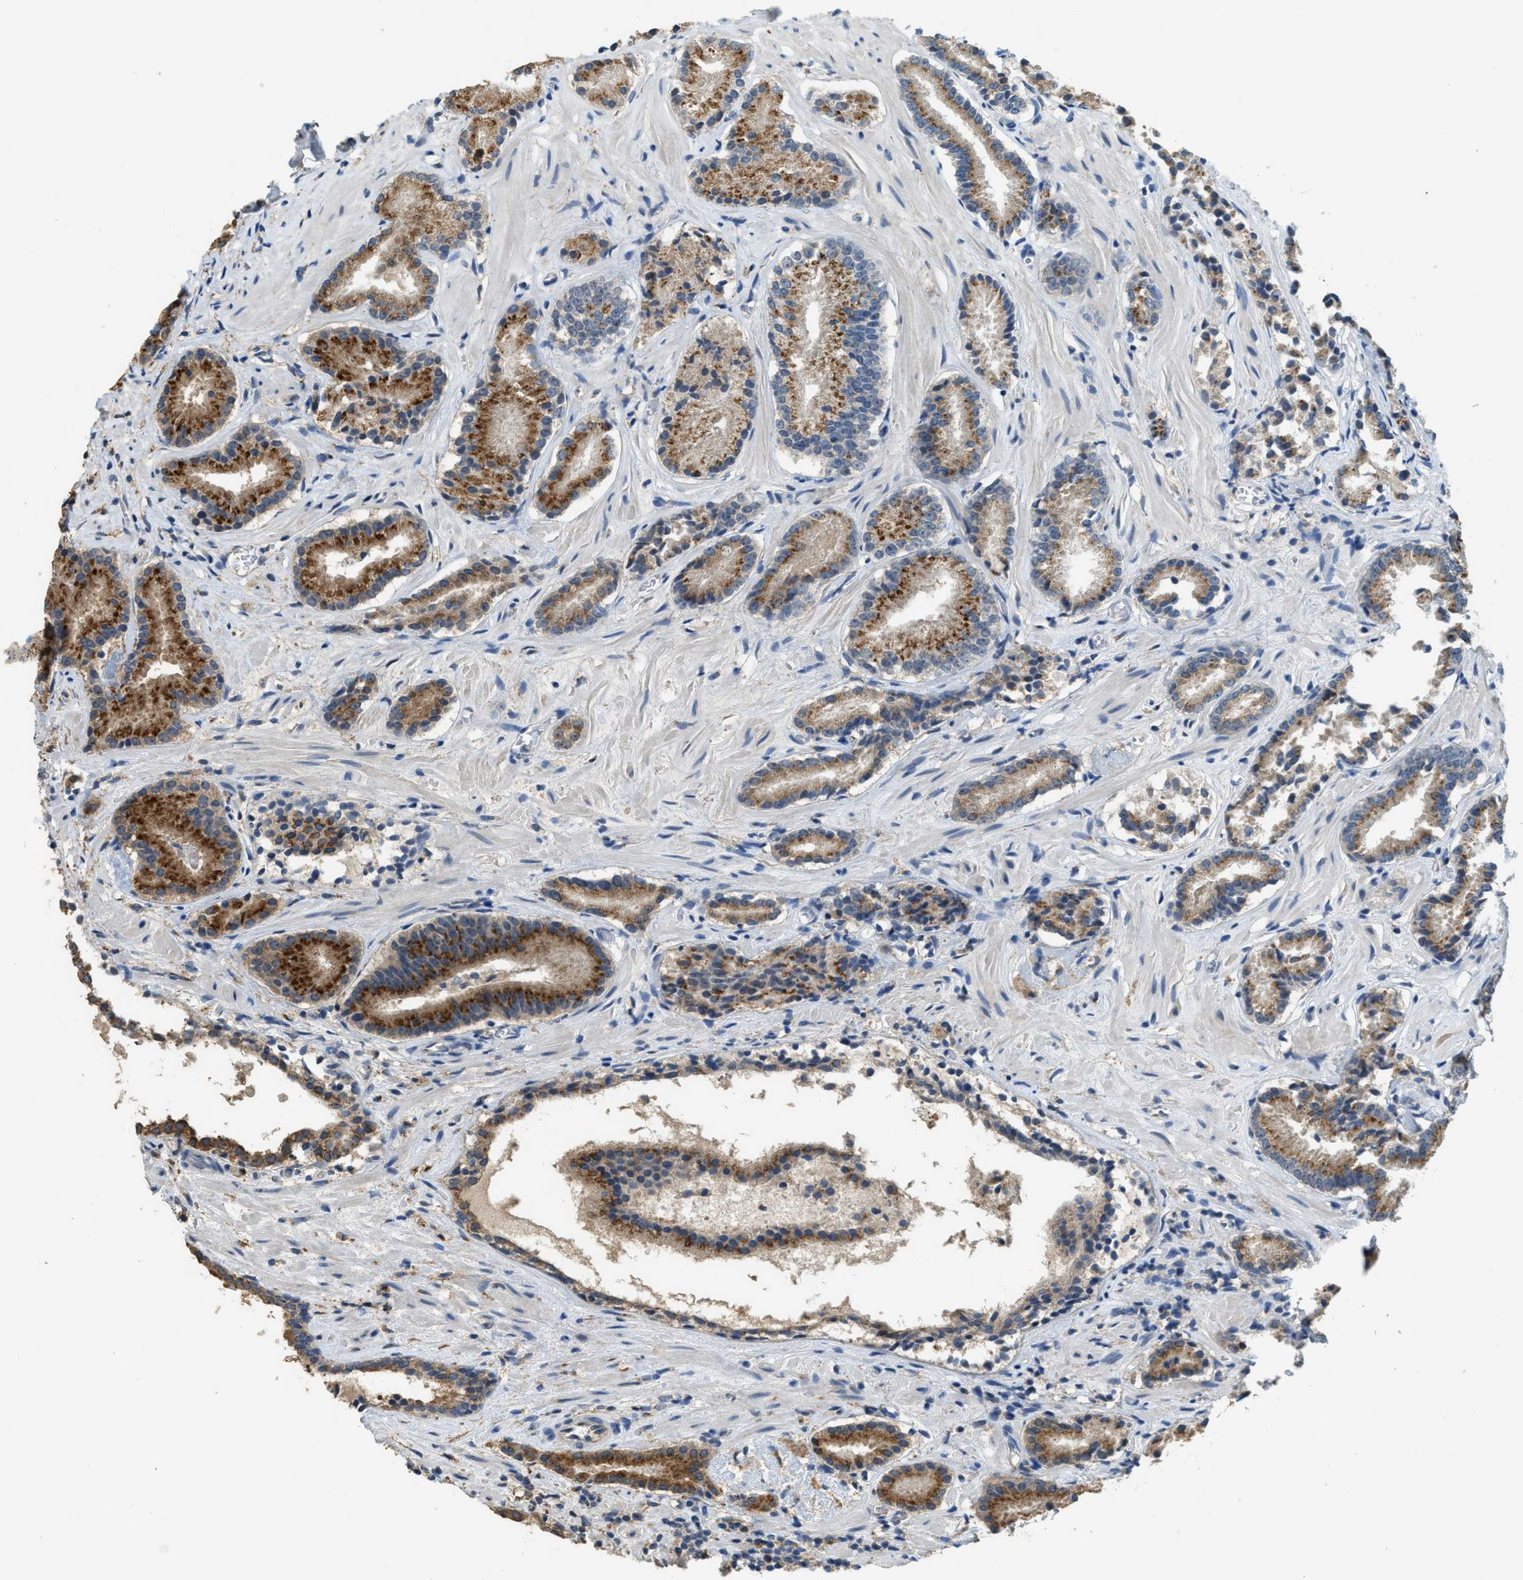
{"staining": {"intensity": "moderate", "quantity": ">75%", "location": "cytoplasmic/membranous"}, "tissue": "prostate cancer", "cell_type": "Tumor cells", "image_type": "cancer", "snomed": [{"axis": "morphology", "description": "Adenocarcinoma, Low grade"}, {"axis": "topography", "description": "Prostate"}], "caption": "This is an image of immunohistochemistry staining of prostate low-grade adenocarcinoma, which shows moderate expression in the cytoplasmic/membranous of tumor cells.", "gene": "IPO7", "patient": {"sex": "male", "age": 51}}